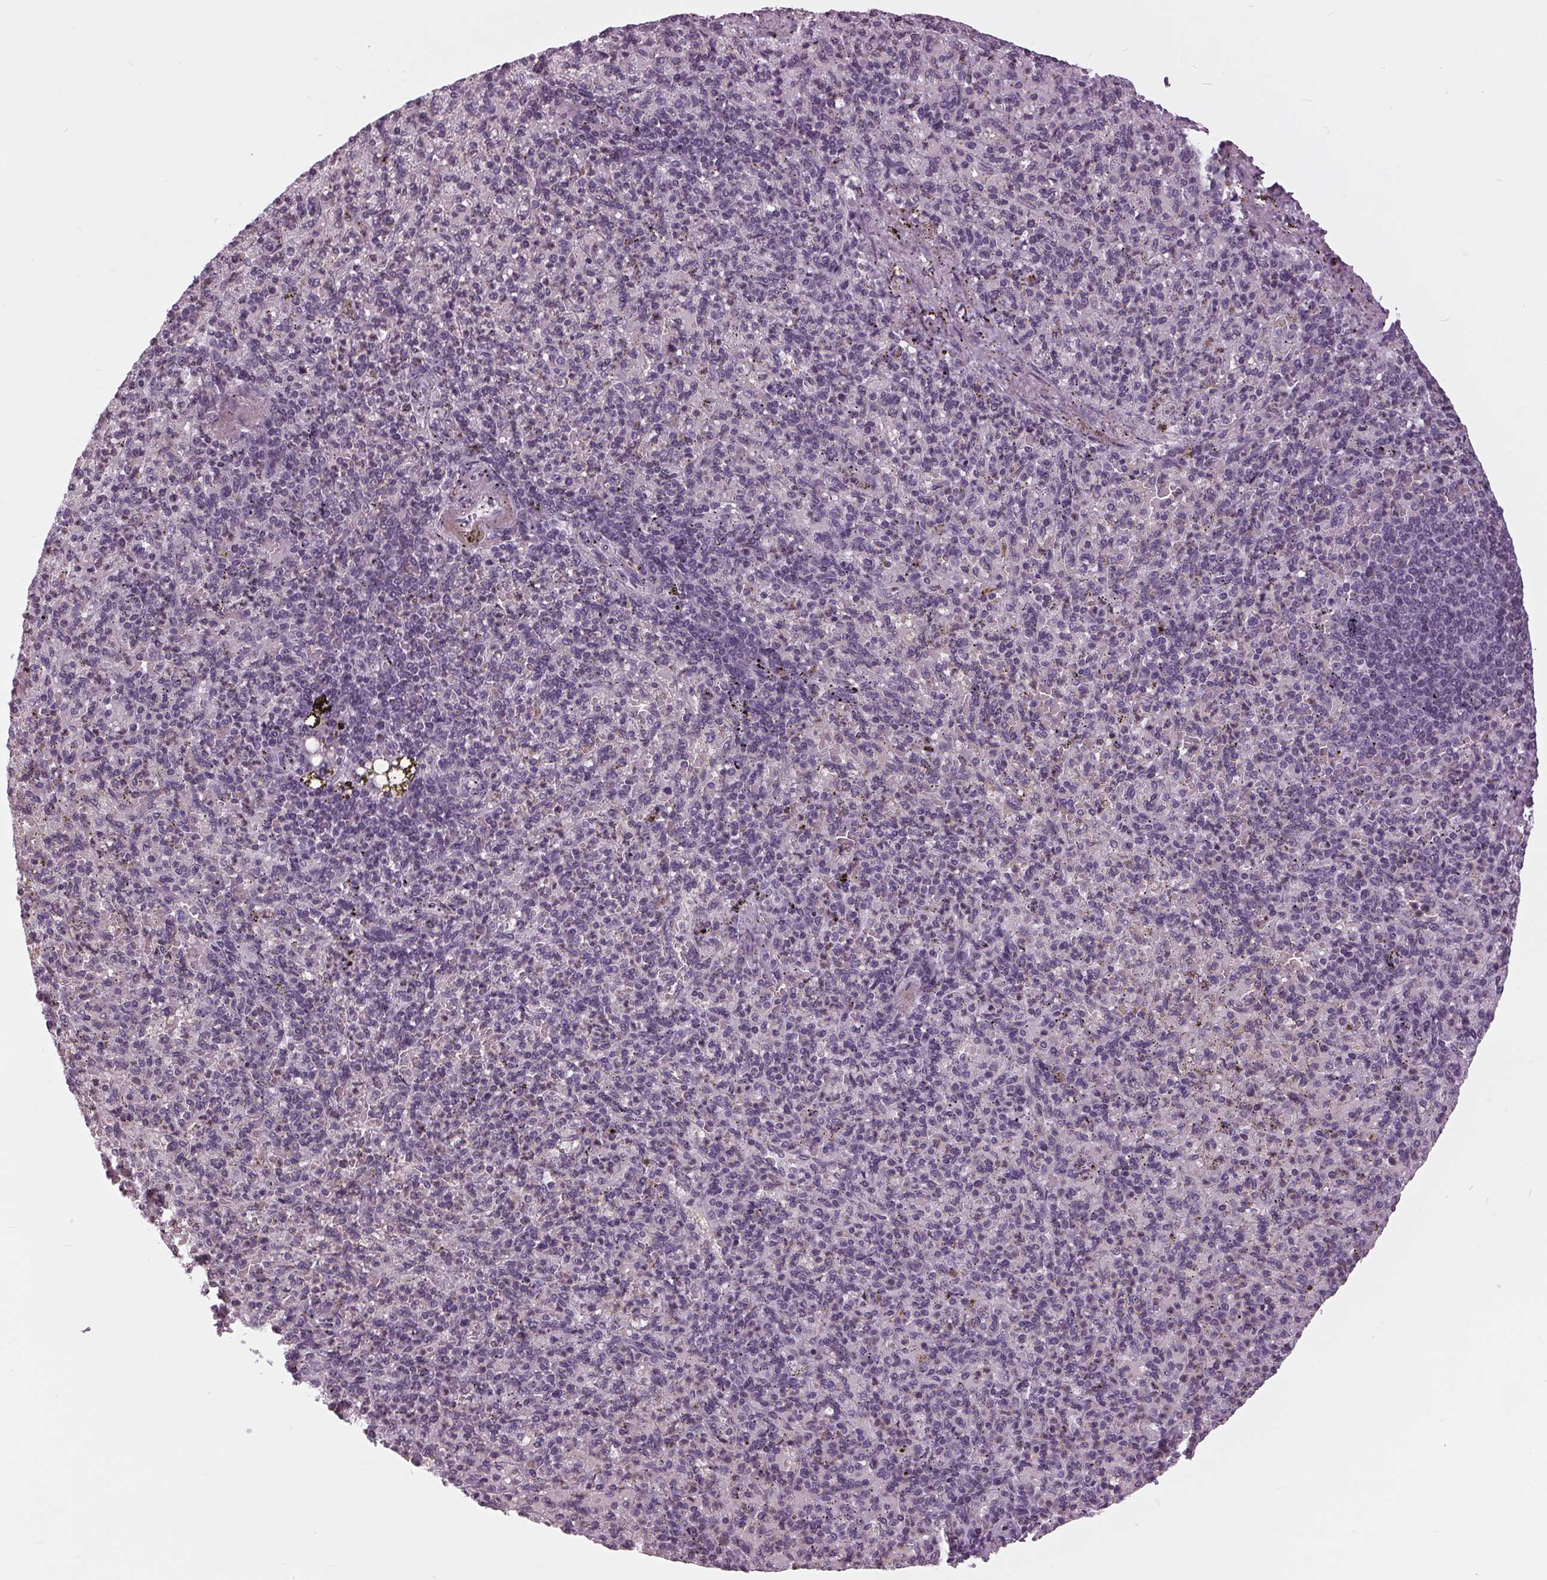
{"staining": {"intensity": "negative", "quantity": "none", "location": "none"}, "tissue": "spleen", "cell_type": "Cells in red pulp", "image_type": "normal", "snomed": [{"axis": "morphology", "description": "Normal tissue, NOS"}, {"axis": "topography", "description": "Spleen"}], "caption": "Photomicrograph shows no protein staining in cells in red pulp of normal spleen.", "gene": "SLC9A4", "patient": {"sex": "female", "age": 74}}